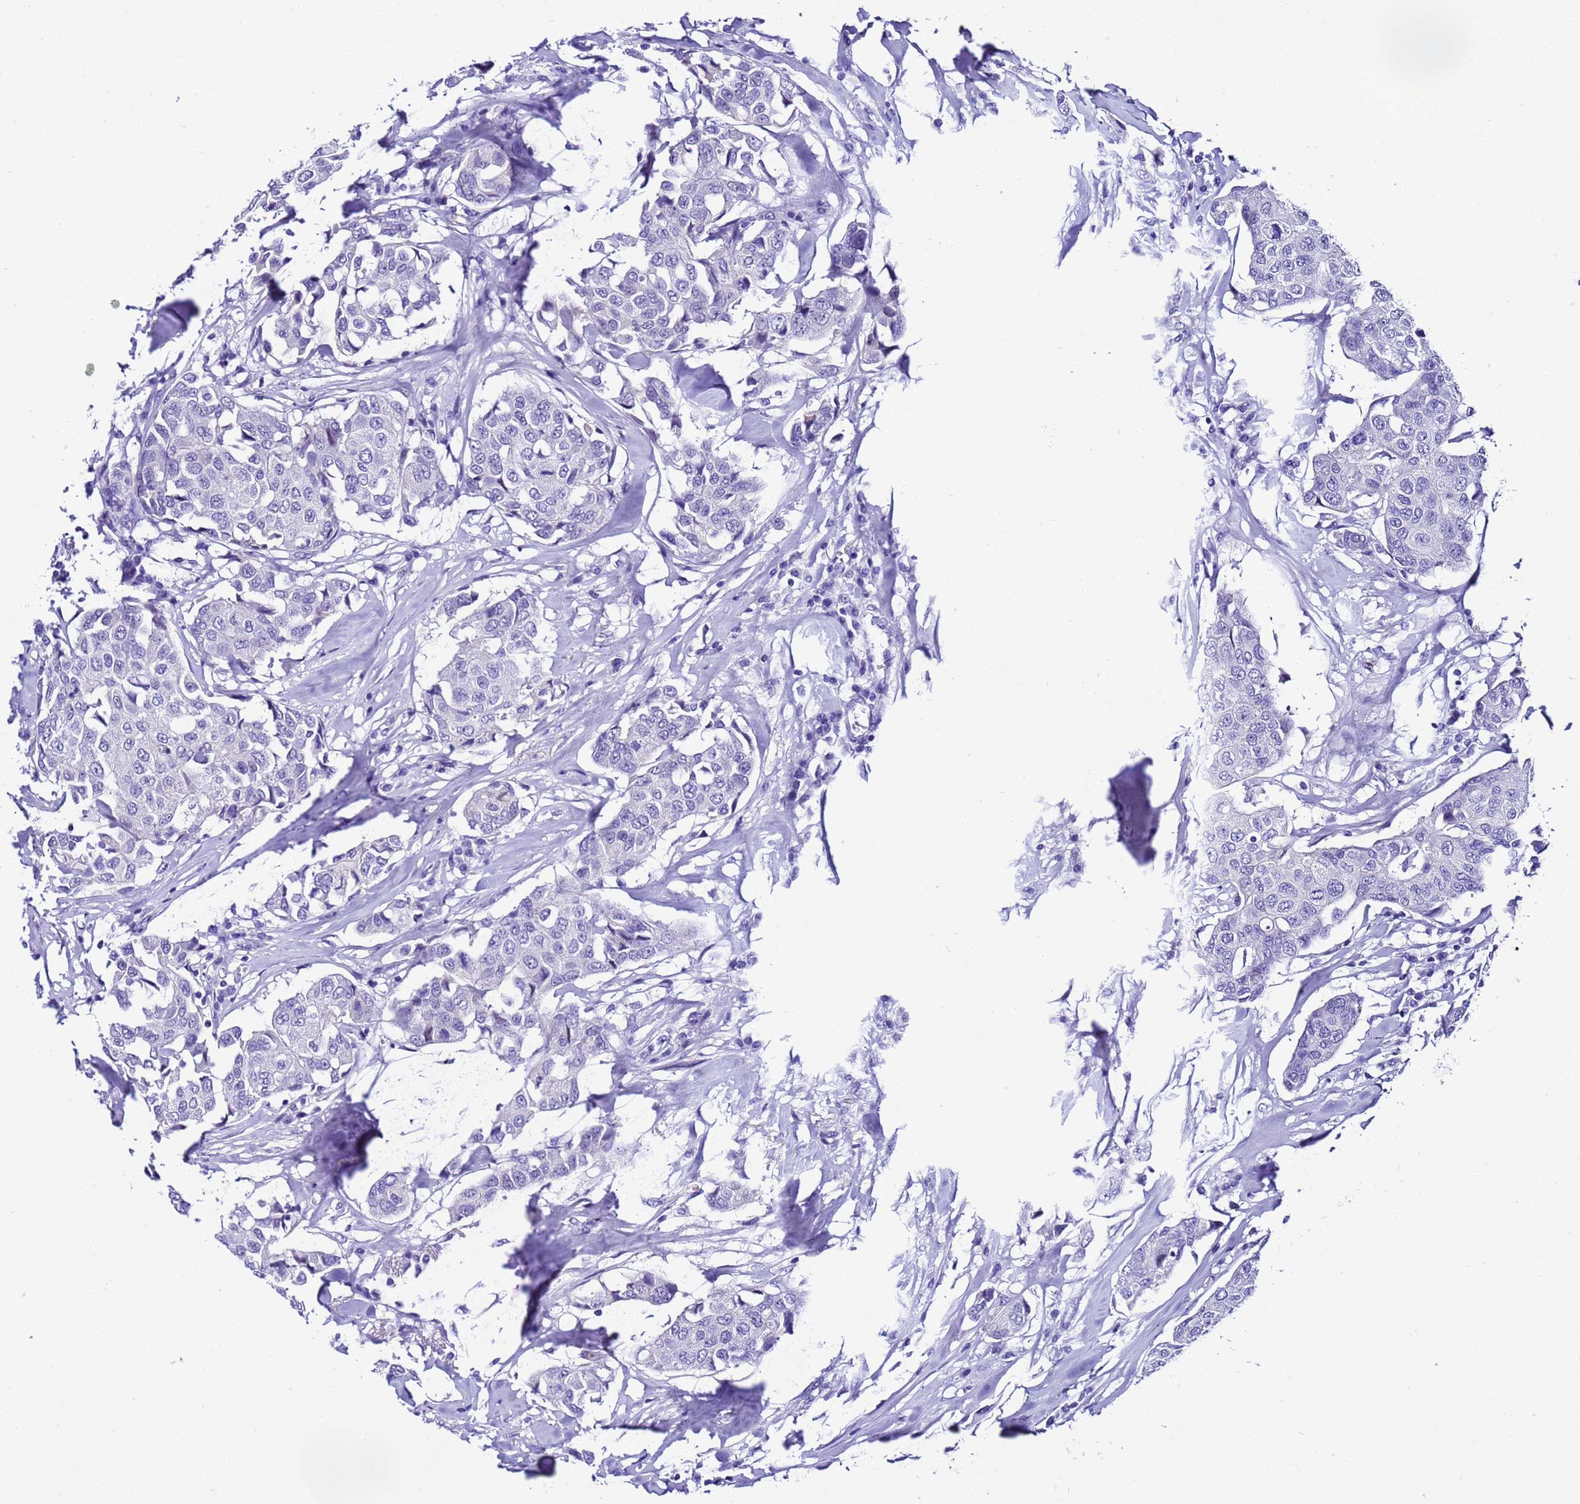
{"staining": {"intensity": "negative", "quantity": "none", "location": "none"}, "tissue": "breast cancer", "cell_type": "Tumor cells", "image_type": "cancer", "snomed": [{"axis": "morphology", "description": "Duct carcinoma"}, {"axis": "topography", "description": "Breast"}], "caption": "This photomicrograph is of invasive ductal carcinoma (breast) stained with IHC to label a protein in brown with the nuclei are counter-stained blue. There is no positivity in tumor cells.", "gene": "ZNF417", "patient": {"sex": "female", "age": 80}}